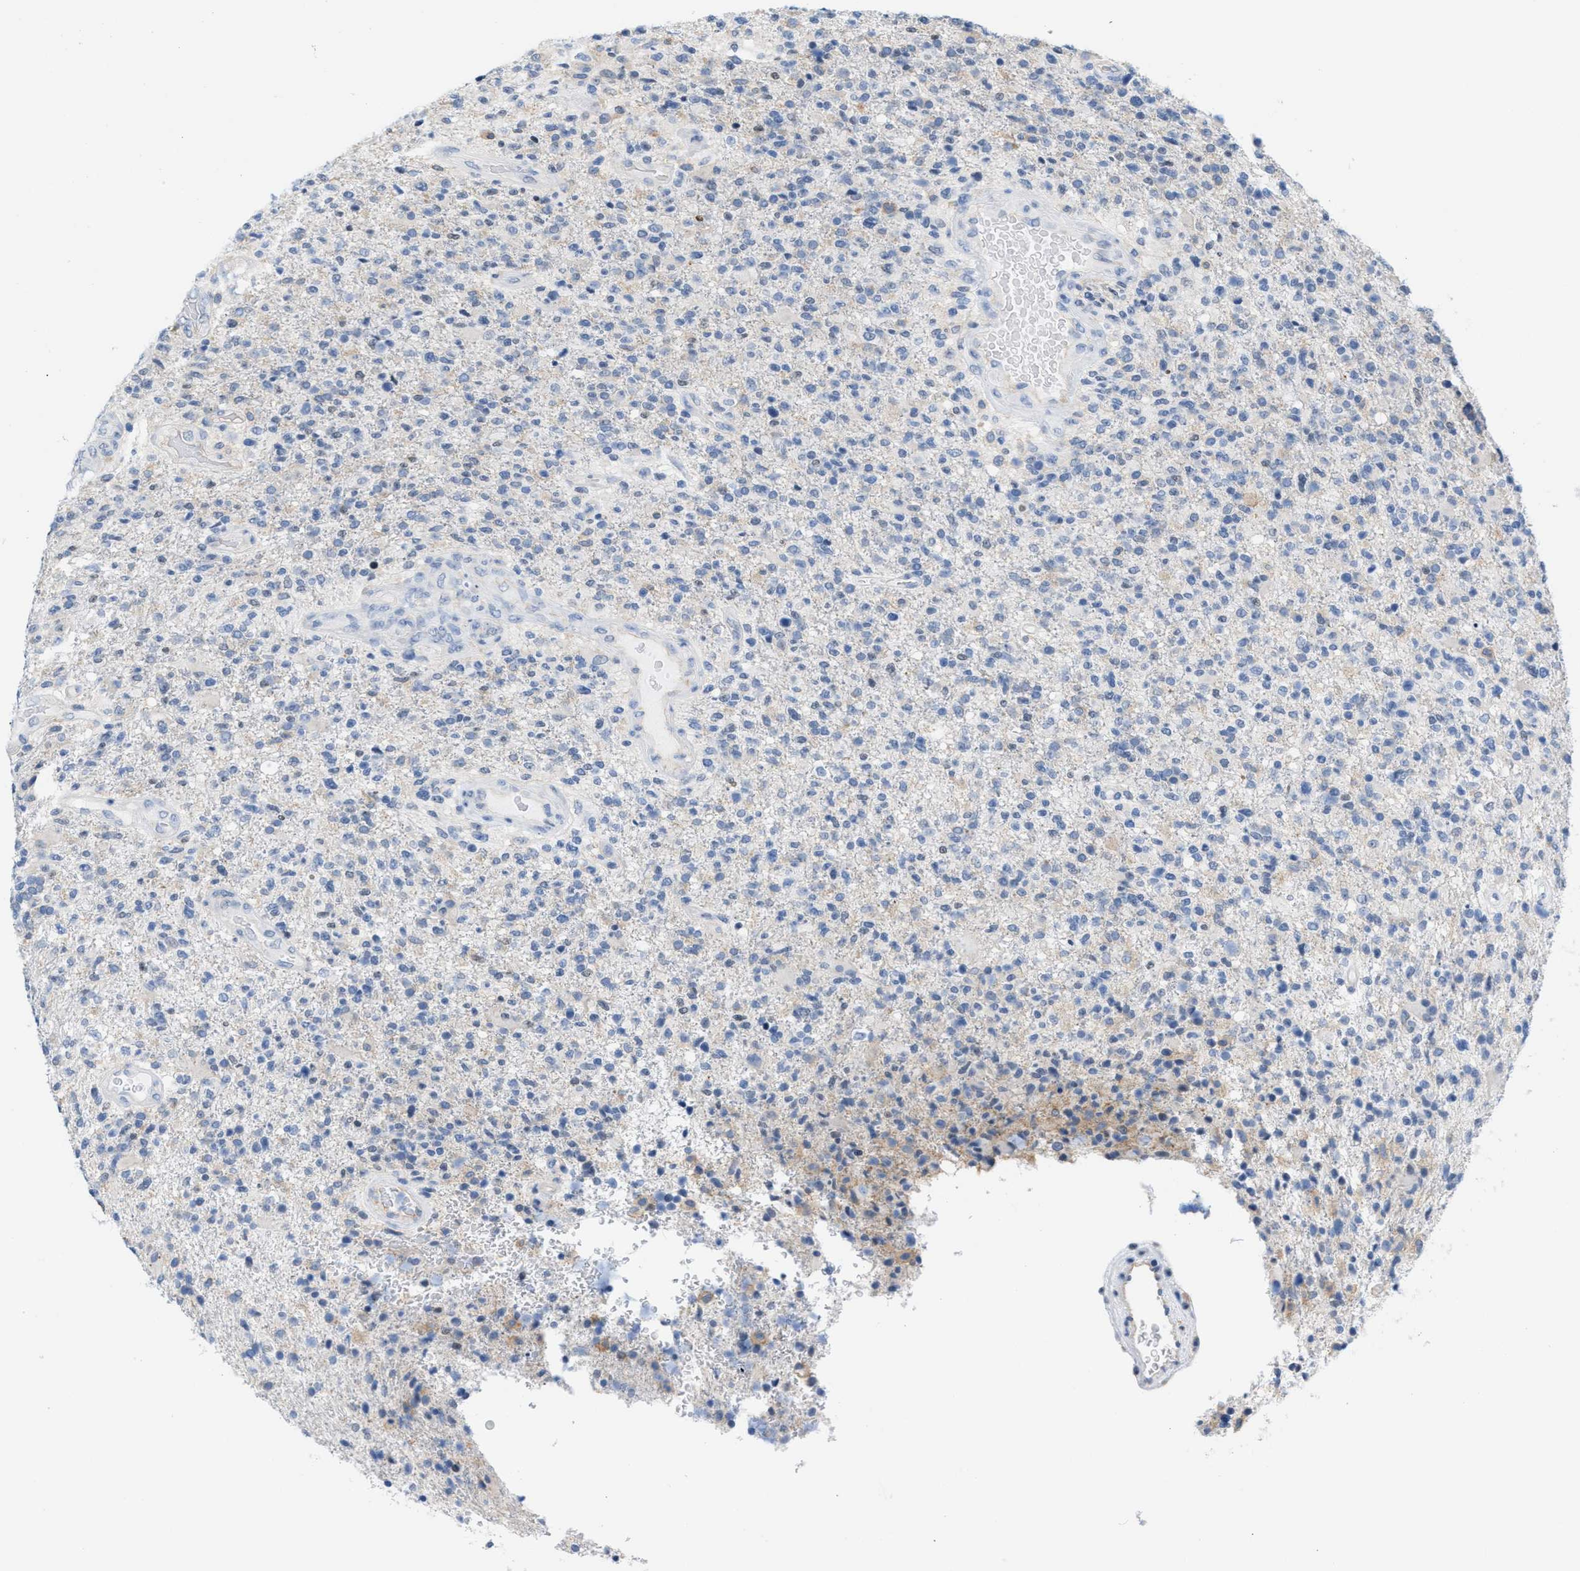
{"staining": {"intensity": "negative", "quantity": "none", "location": "none"}, "tissue": "glioma", "cell_type": "Tumor cells", "image_type": "cancer", "snomed": [{"axis": "morphology", "description": "Glioma, malignant, High grade"}, {"axis": "topography", "description": "Brain"}], "caption": "Glioma was stained to show a protein in brown. There is no significant expression in tumor cells. (Brightfield microscopy of DAB immunohistochemistry at high magnification).", "gene": "IL16", "patient": {"sex": "male", "age": 72}}